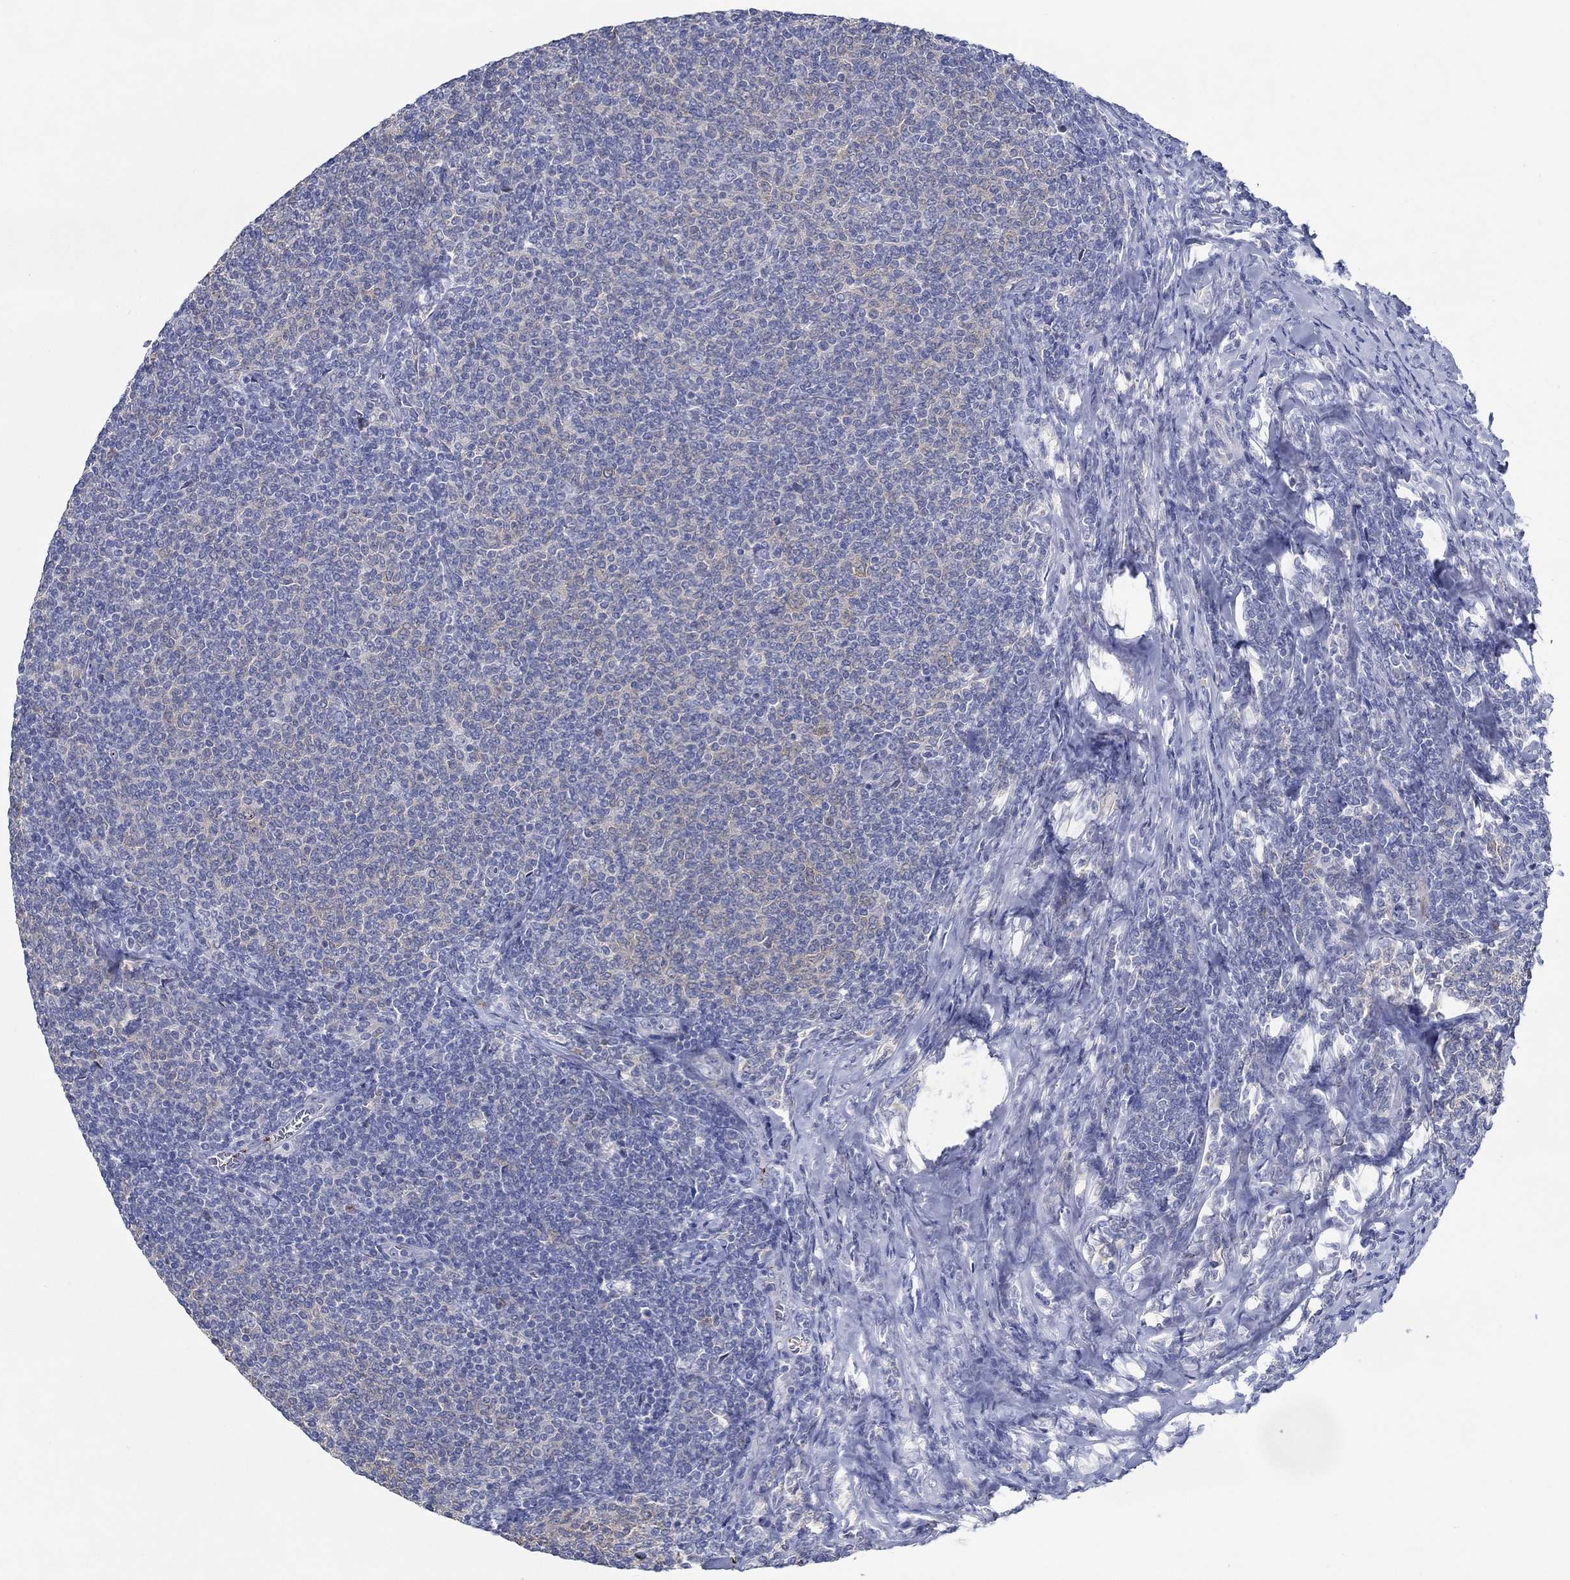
{"staining": {"intensity": "negative", "quantity": "none", "location": "none"}, "tissue": "lymphoma", "cell_type": "Tumor cells", "image_type": "cancer", "snomed": [{"axis": "morphology", "description": "Malignant lymphoma, non-Hodgkin's type, Low grade"}, {"axis": "topography", "description": "Lymph node"}], "caption": "Tumor cells show no significant protein expression in lymphoma.", "gene": "SLC27A3", "patient": {"sex": "male", "age": 52}}